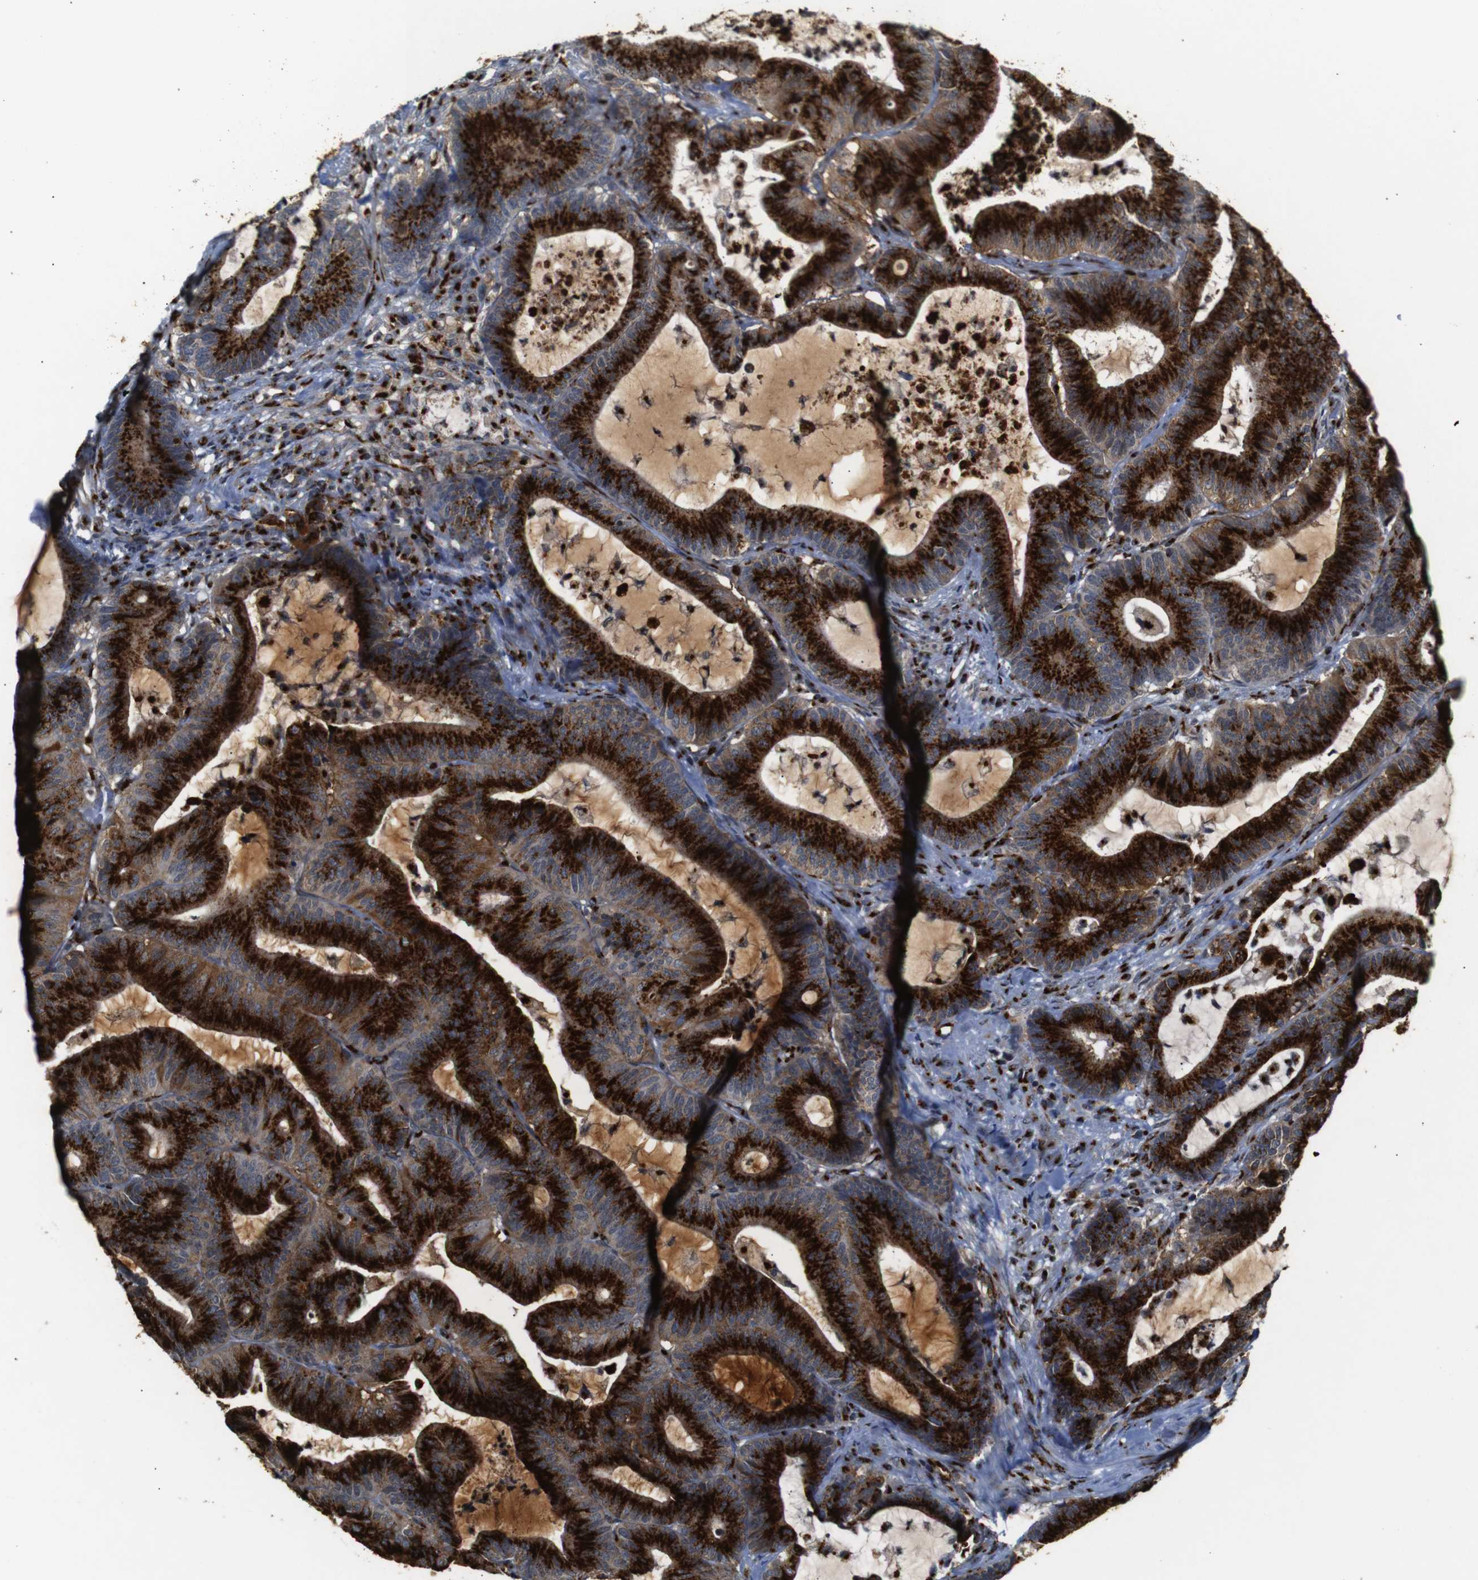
{"staining": {"intensity": "strong", "quantity": ">75%", "location": "cytoplasmic/membranous"}, "tissue": "colorectal cancer", "cell_type": "Tumor cells", "image_type": "cancer", "snomed": [{"axis": "morphology", "description": "Adenocarcinoma, NOS"}, {"axis": "topography", "description": "Colon"}], "caption": "High-power microscopy captured an immunohistochemistry photomicrograph of colorectal cancer (adenocarcinoma), revealing strong cytoplasmic/membranous expression in approximately >75% of tumor cells.", "gene": "TGOLN2", "patient": {"sex": "female", "age": 84}}